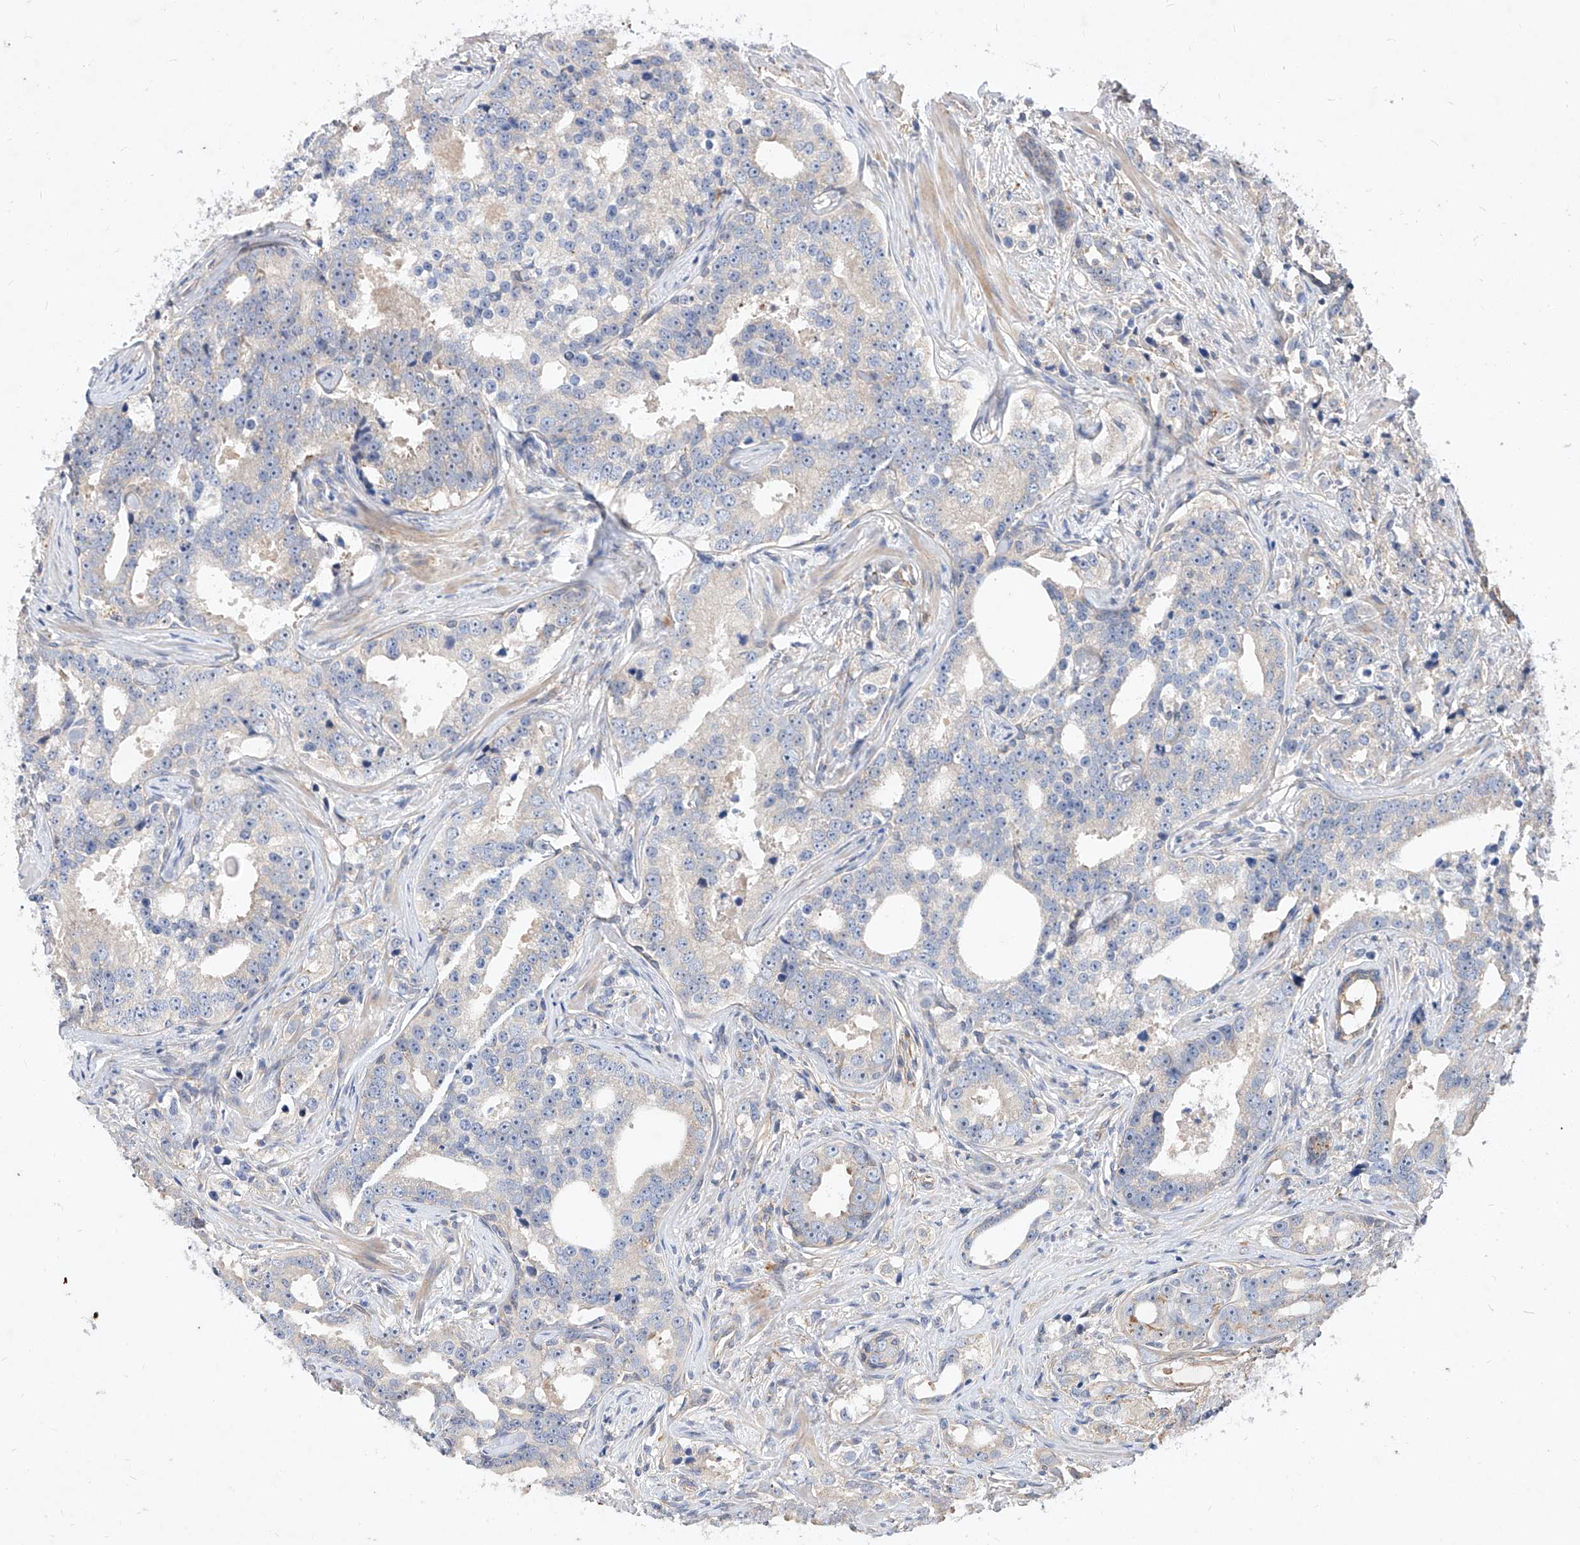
{"staining": {"intensity": "negative", "quantity": "none", "location": "none"}, "tissue": "prostate cancer", "cell_type": "Tumor cells", "image_type": "cancer", "snomed": [{"axis": "morphology", "description": "Adenocarcinoma, High grade"}, {"axis": "topography", "description": "Prostate"}], "caption": "Prostate adenocarcinoma (high-grade) was stained to show a protein in brown. There is no significant expression in tumor cells.", "gene": "DIRAS3", "patient": {"sex": "male", "age": 62}}